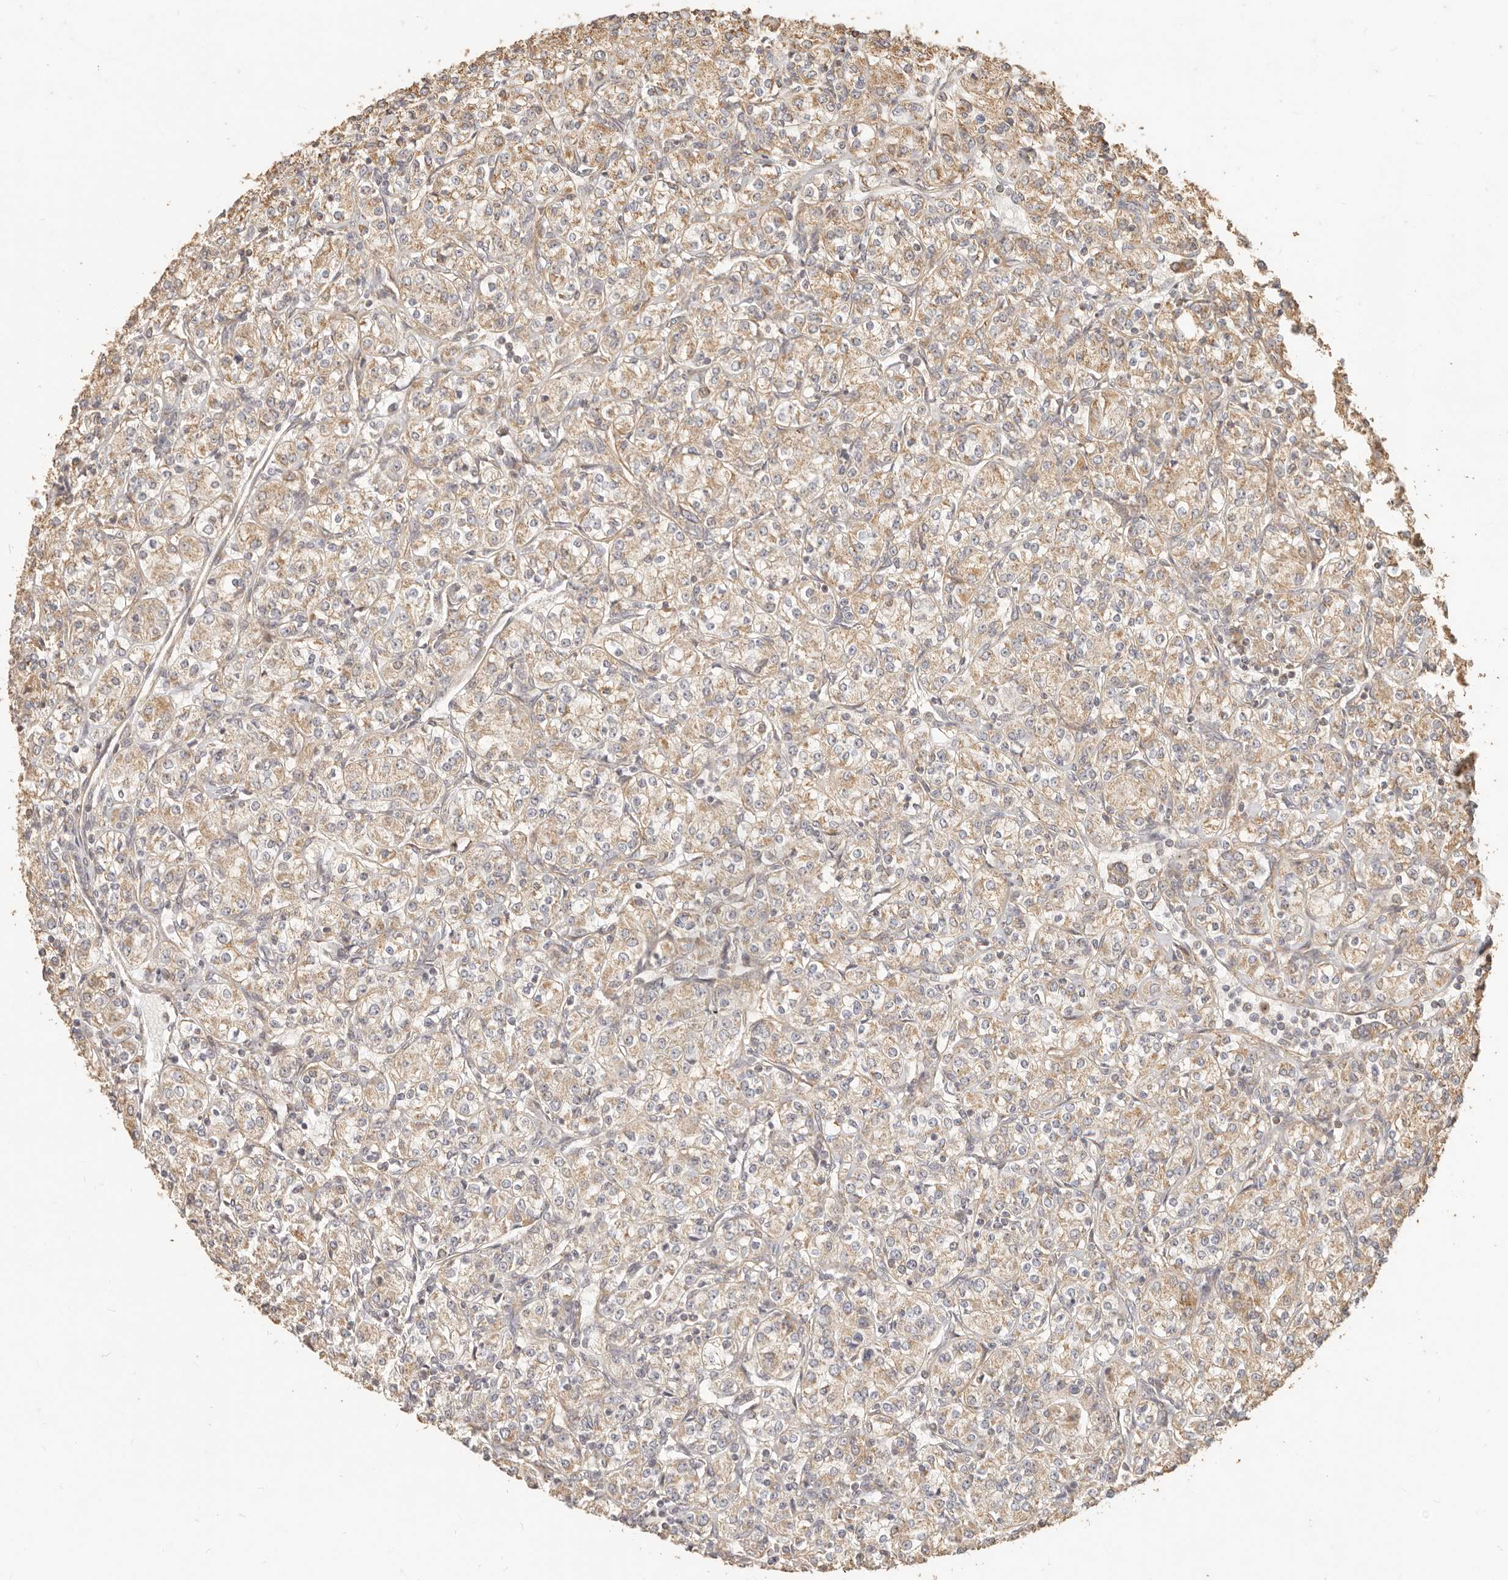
{"staining": {"intensity": "weak", "quantity": ">75%", "location": "cytoplasmic/membranous"}, "tissue": "renal cancer", "cell_type": "Tumor cells", "image_type": "cancer", "snomed": [{"axis": "morphology", "description": "Adenocarcinoma, NOS"}, {"axis": "topography", "description": "Kidney"}], "caption": "This is an image of immunohistochemistry staining of adenocarcinoma (renal), which shows weak expression in the cytoplasmic/membranous of tumor cells.", "gene": "PTPN22", "patient": {"sex": "male", "age": 77}}